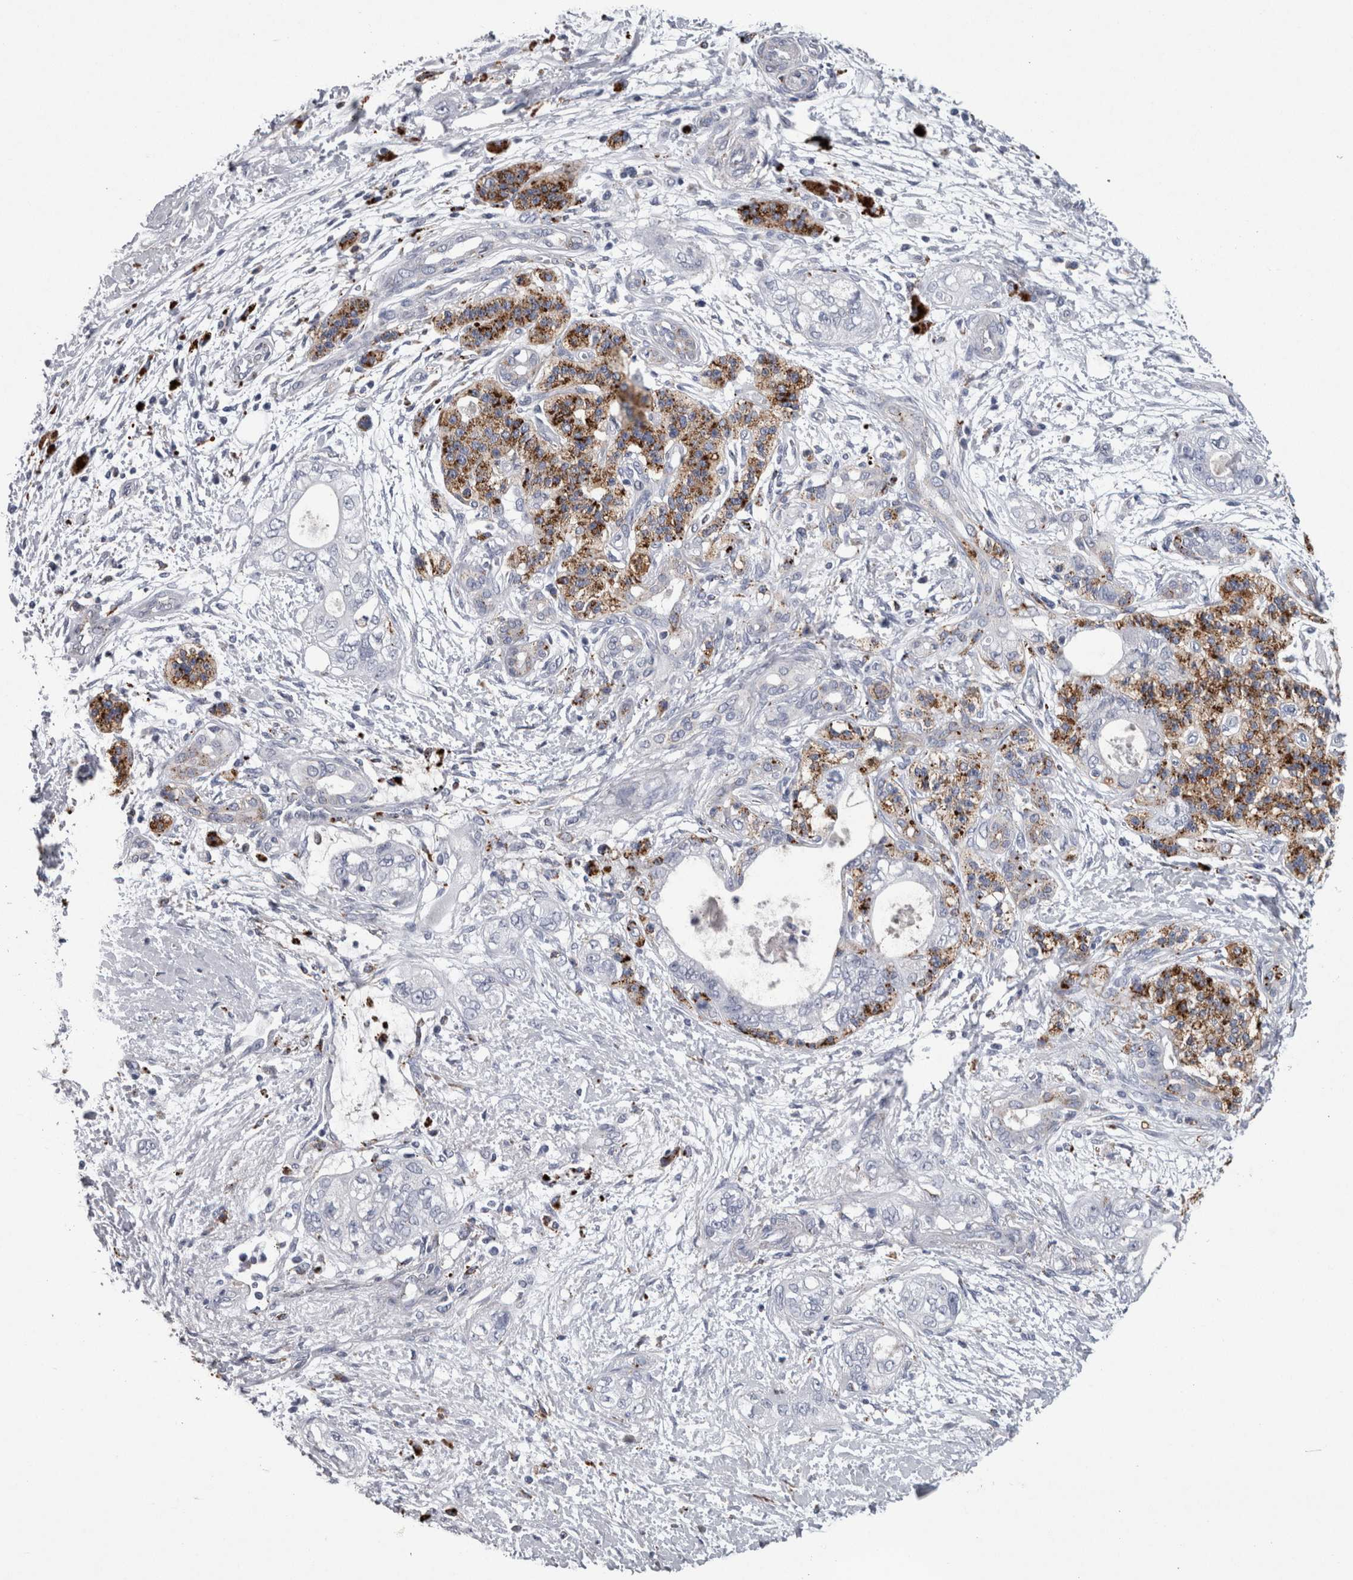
{"staining": {"intensity": "negative", "quantity": "none", "location": "none"}, "tissue": "pancreatic cancer", "cell_type": "Tumor cells", "image_type": "cancer", "snomed": [{"axis": "morphology", "description": "Adenocarcinoma, NOS"}, {"axis": "topography", "description": "Pancreas"}], "caption": "Pancreatic cancer (adenocarcinoma) stained for a protein using immunohistochemistry reveals no staining tumor cells.", "gene": "DPP7", "patient": {"sex": "male", "age": 70}}